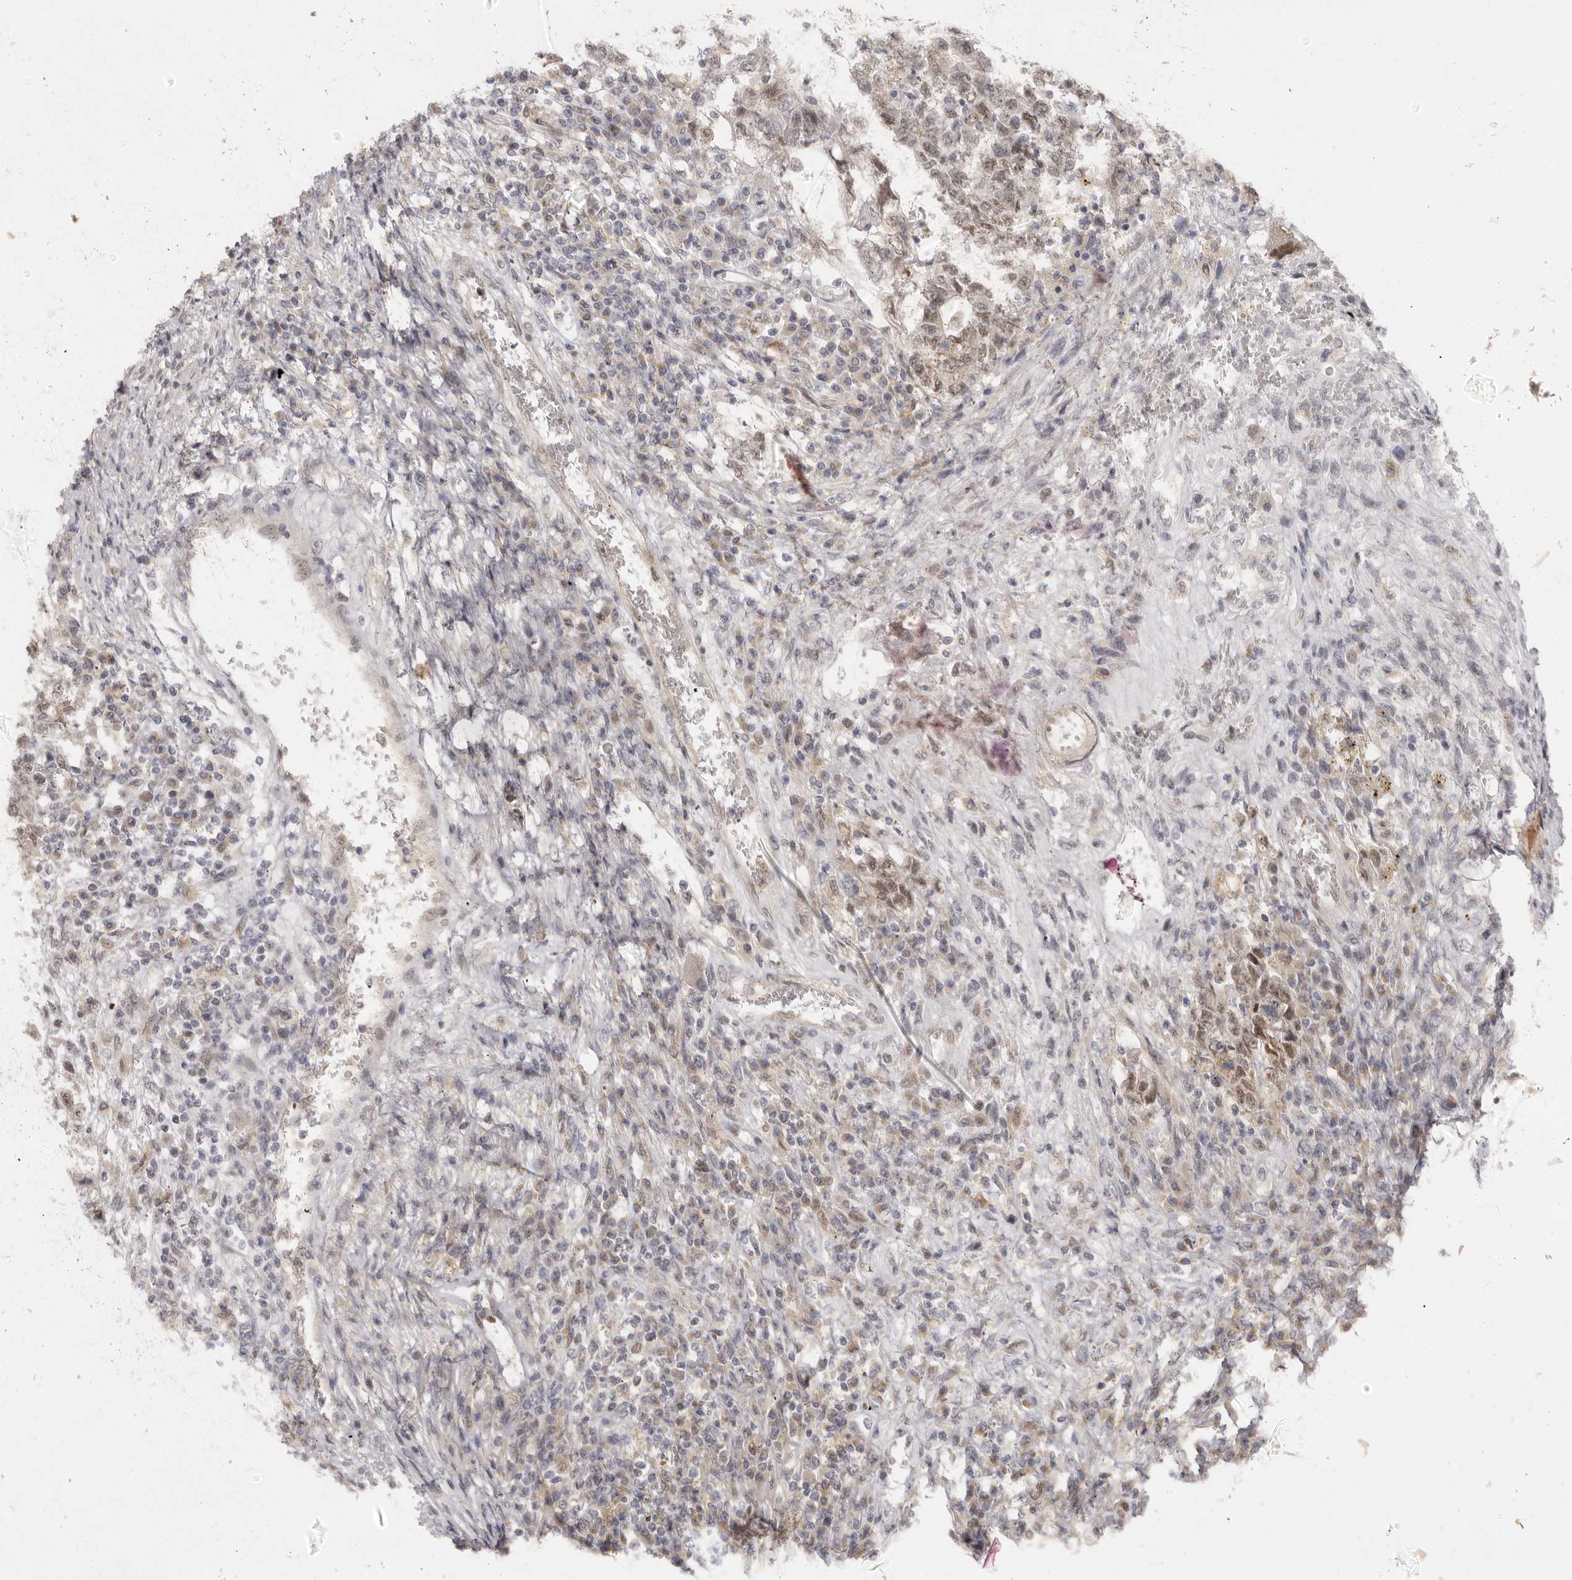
{"staining": {"intensity": "moderate", "quantity": "<25%", "location": "nuclear"}, "tissue": "testis cancer", "cell_type": "Tumor cells", "image_type": "cancer", "snomed": [{"axis": "morphology", "description": "Carcinoma, Embryonal, NOS"}, {"axis": "topography", "description": "Testis"}], "caption": "IHC (DAB) staining of human testis cancer (embryonal carcinoma) demonstrates moderate nuclear protein positivity in approximately <25% of tumor cells. (DAB IHC with brightfield microscopy, high magnification).", "gene": "ZNF326", "patient": {"sex": "male", "age": 26}}